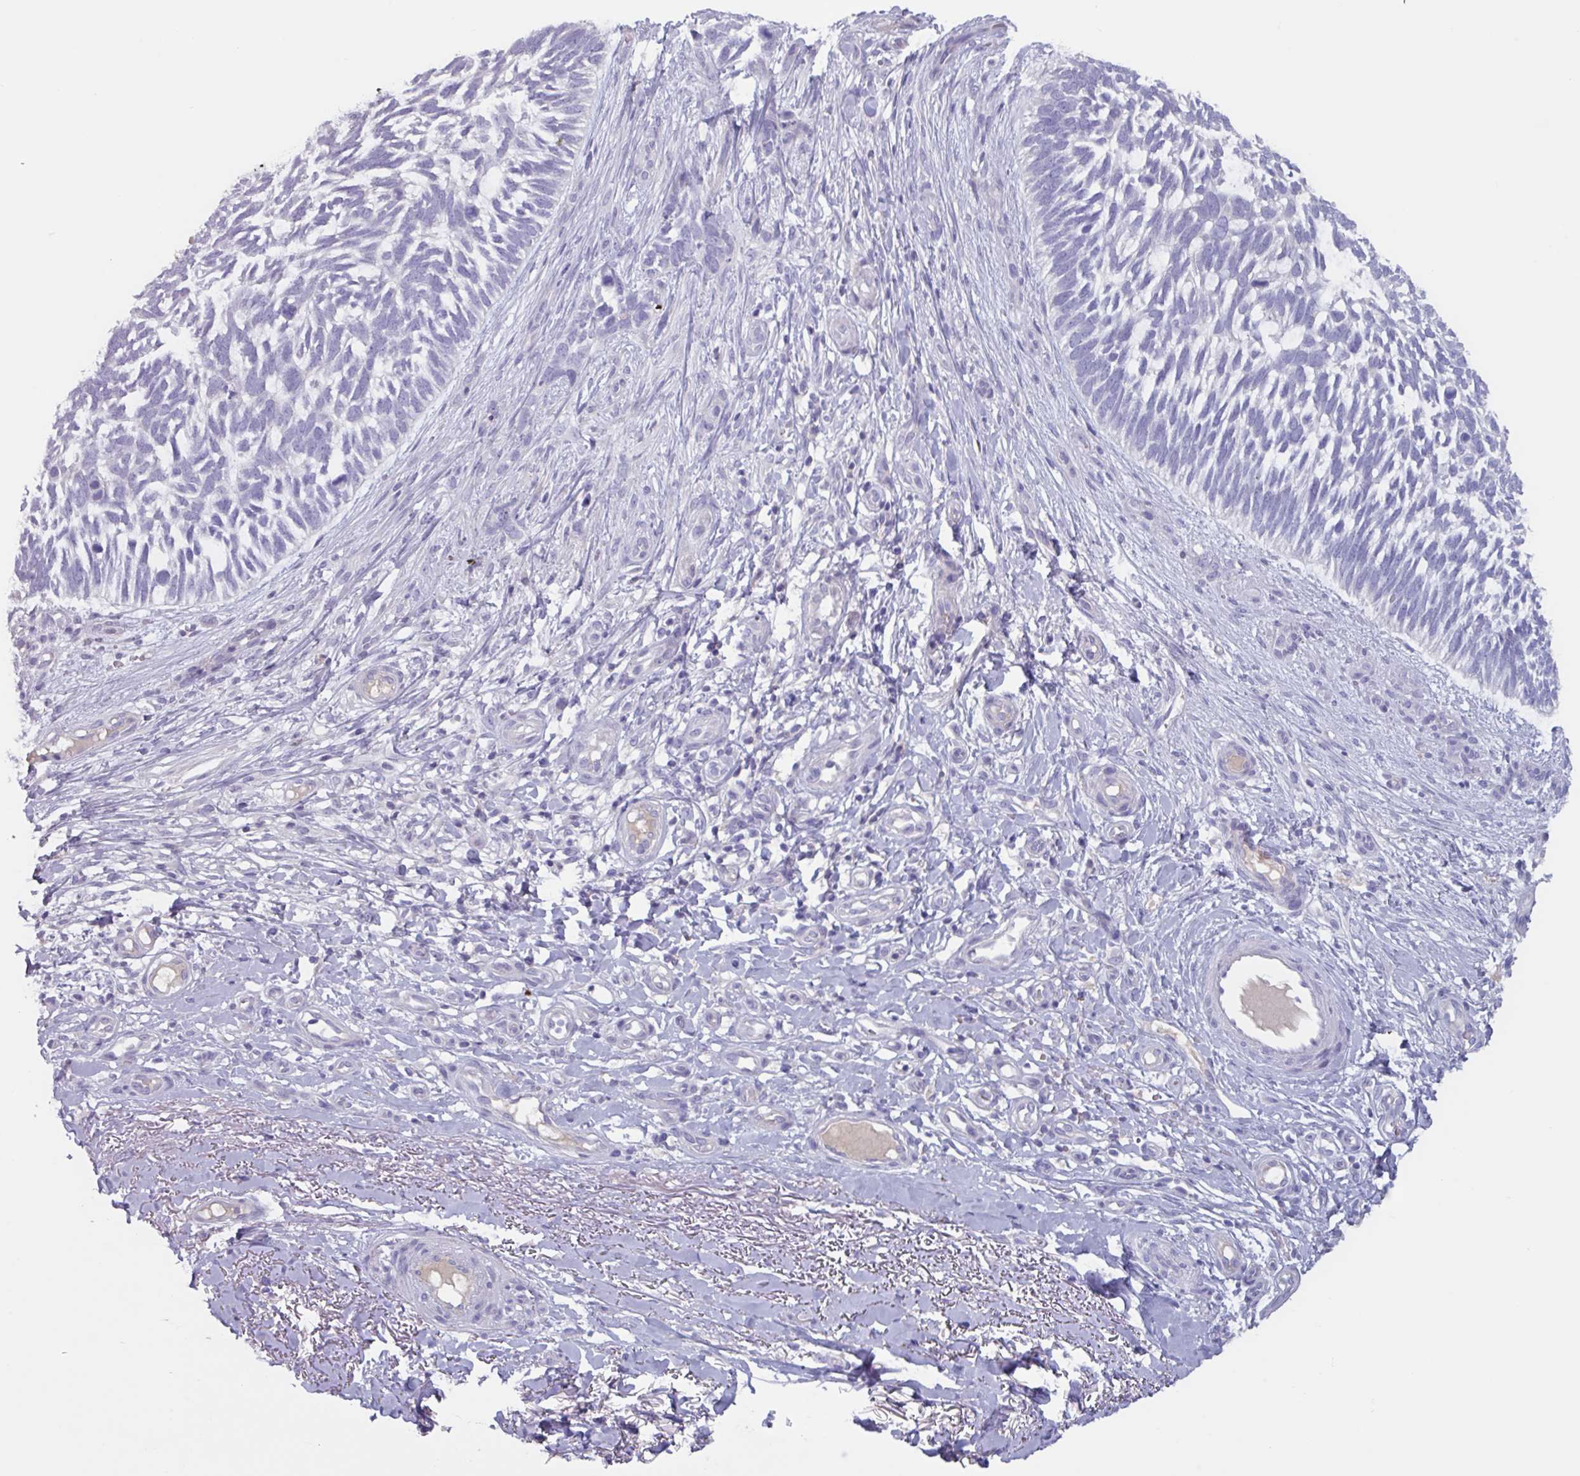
{"staining": {"intensity": "negative", "quantity": "none", "location": "none"}, "tissue": "skin cancer", "cell_type": "Tumor cells", "image_type": "cancer", "snomed": [{"axis": "morphology", "description": "Basal cell carcinoma"}, {"axis": "topography", "description": "Skin"}], "caption": "High power microscopy histopathology image of an immunohistochemistry (IHC) photomicrograph of basal cell carcinoma (skin), revealing no significant staining in tumor cells. The staining is performed using DAB (3,3'-diaminobenzidine) brown chromogen with nuclei counter-stained in using hematoxylin.", "gene": "OR2T10", "patient": {"sex": "male", "age": 88}}